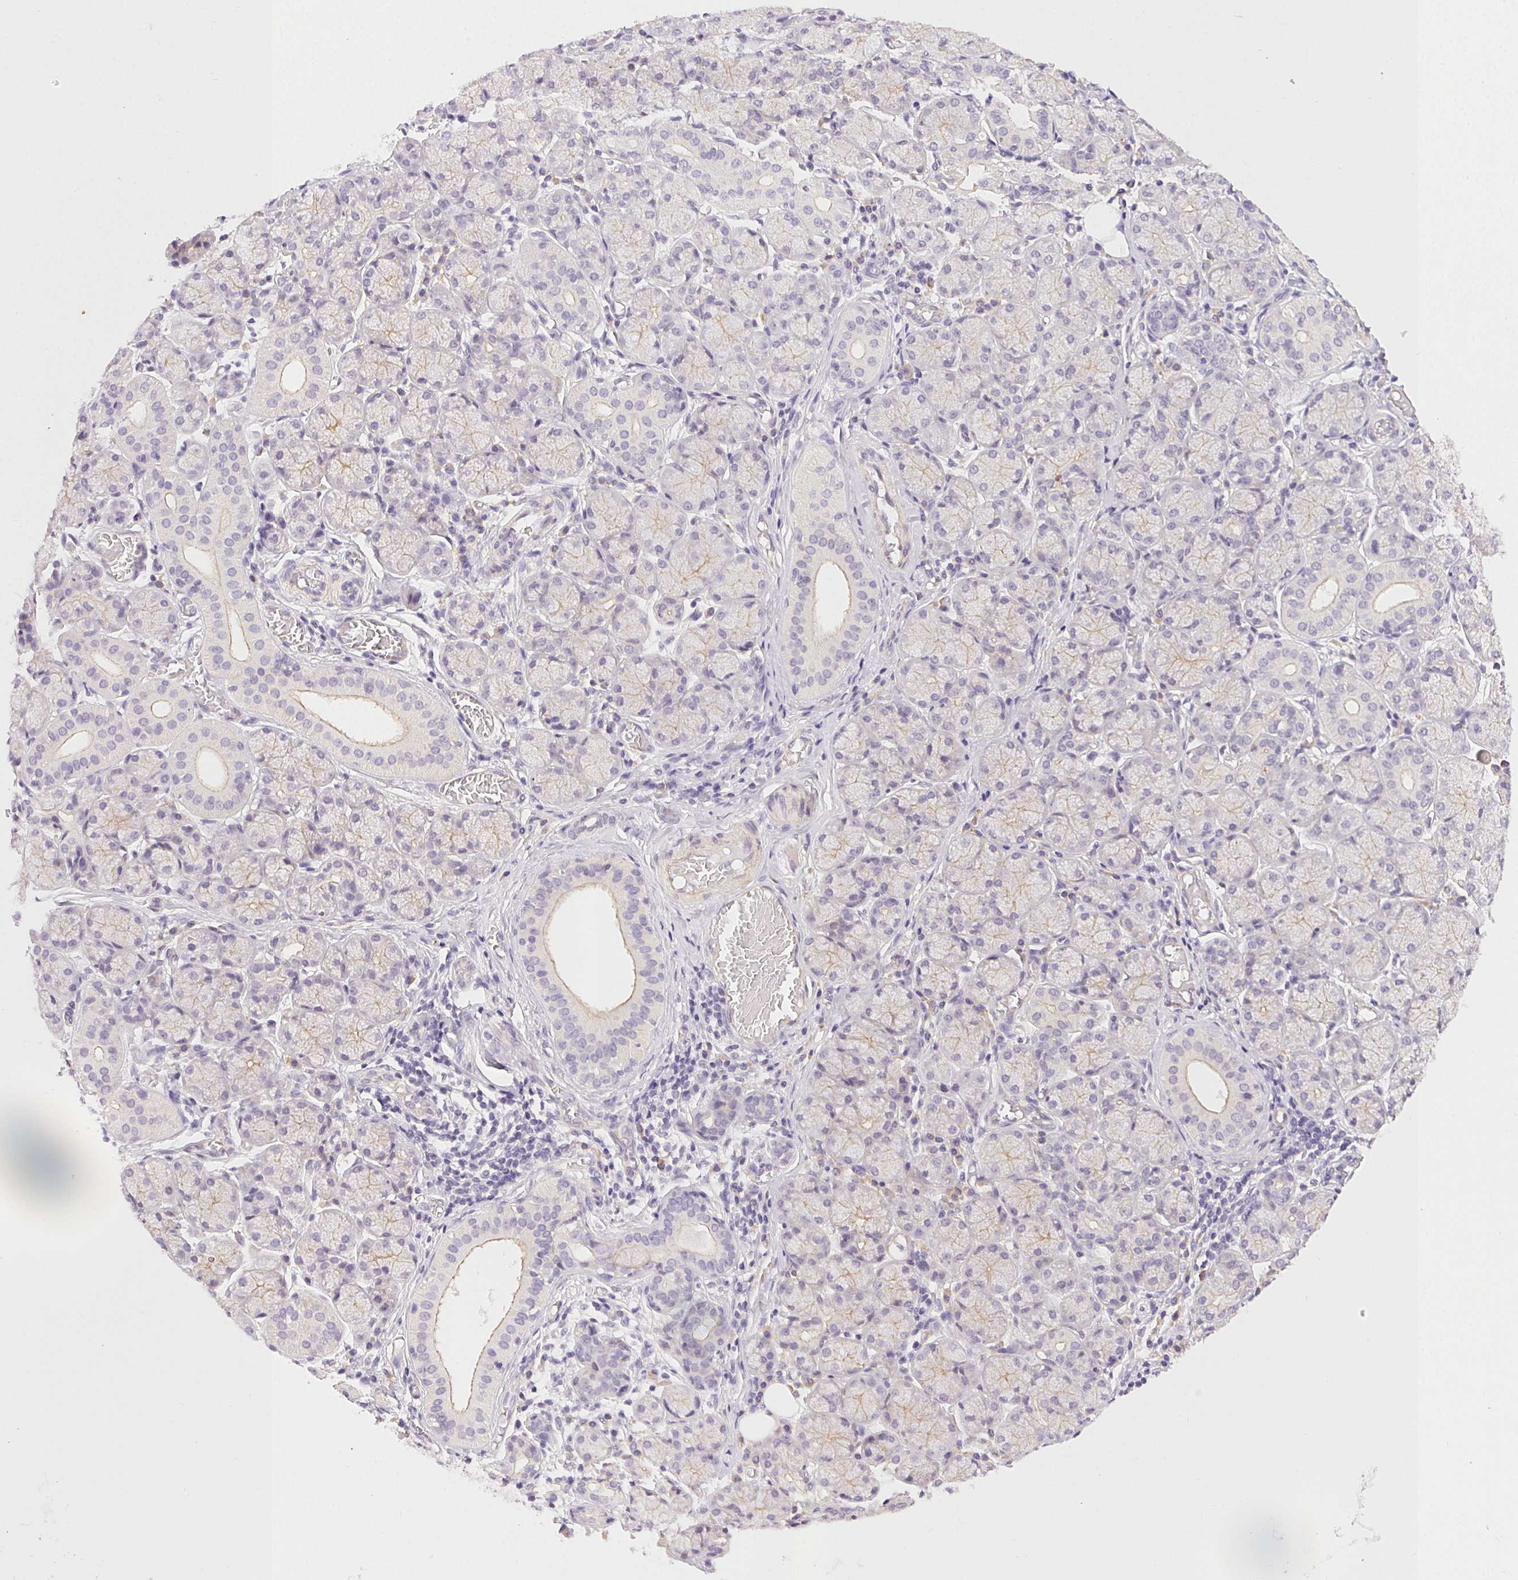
{"staining": {"intensity": "weak", "quantity": "25%-75%", "location": "cytoplasmic/membranous"}, "tissue": "salivary gland", "cell_type": "Glandular cells", "image_type": "normal", "snomed": [{"axis": "morphology", "description": "Normal tissue, NOS"}, {"axis": "topography", "description": "Salivary gland"}, {"axis": "topography", "description": "Peripheral nerve tissue"}], "caption": "Weak cytoplasmic/membranous staining is appreciated in approximately 25%-75% of glandular cells in normal salivary gland.", "gene": "CSN1S1", "patient": {"sex": "female", "age": 24}}